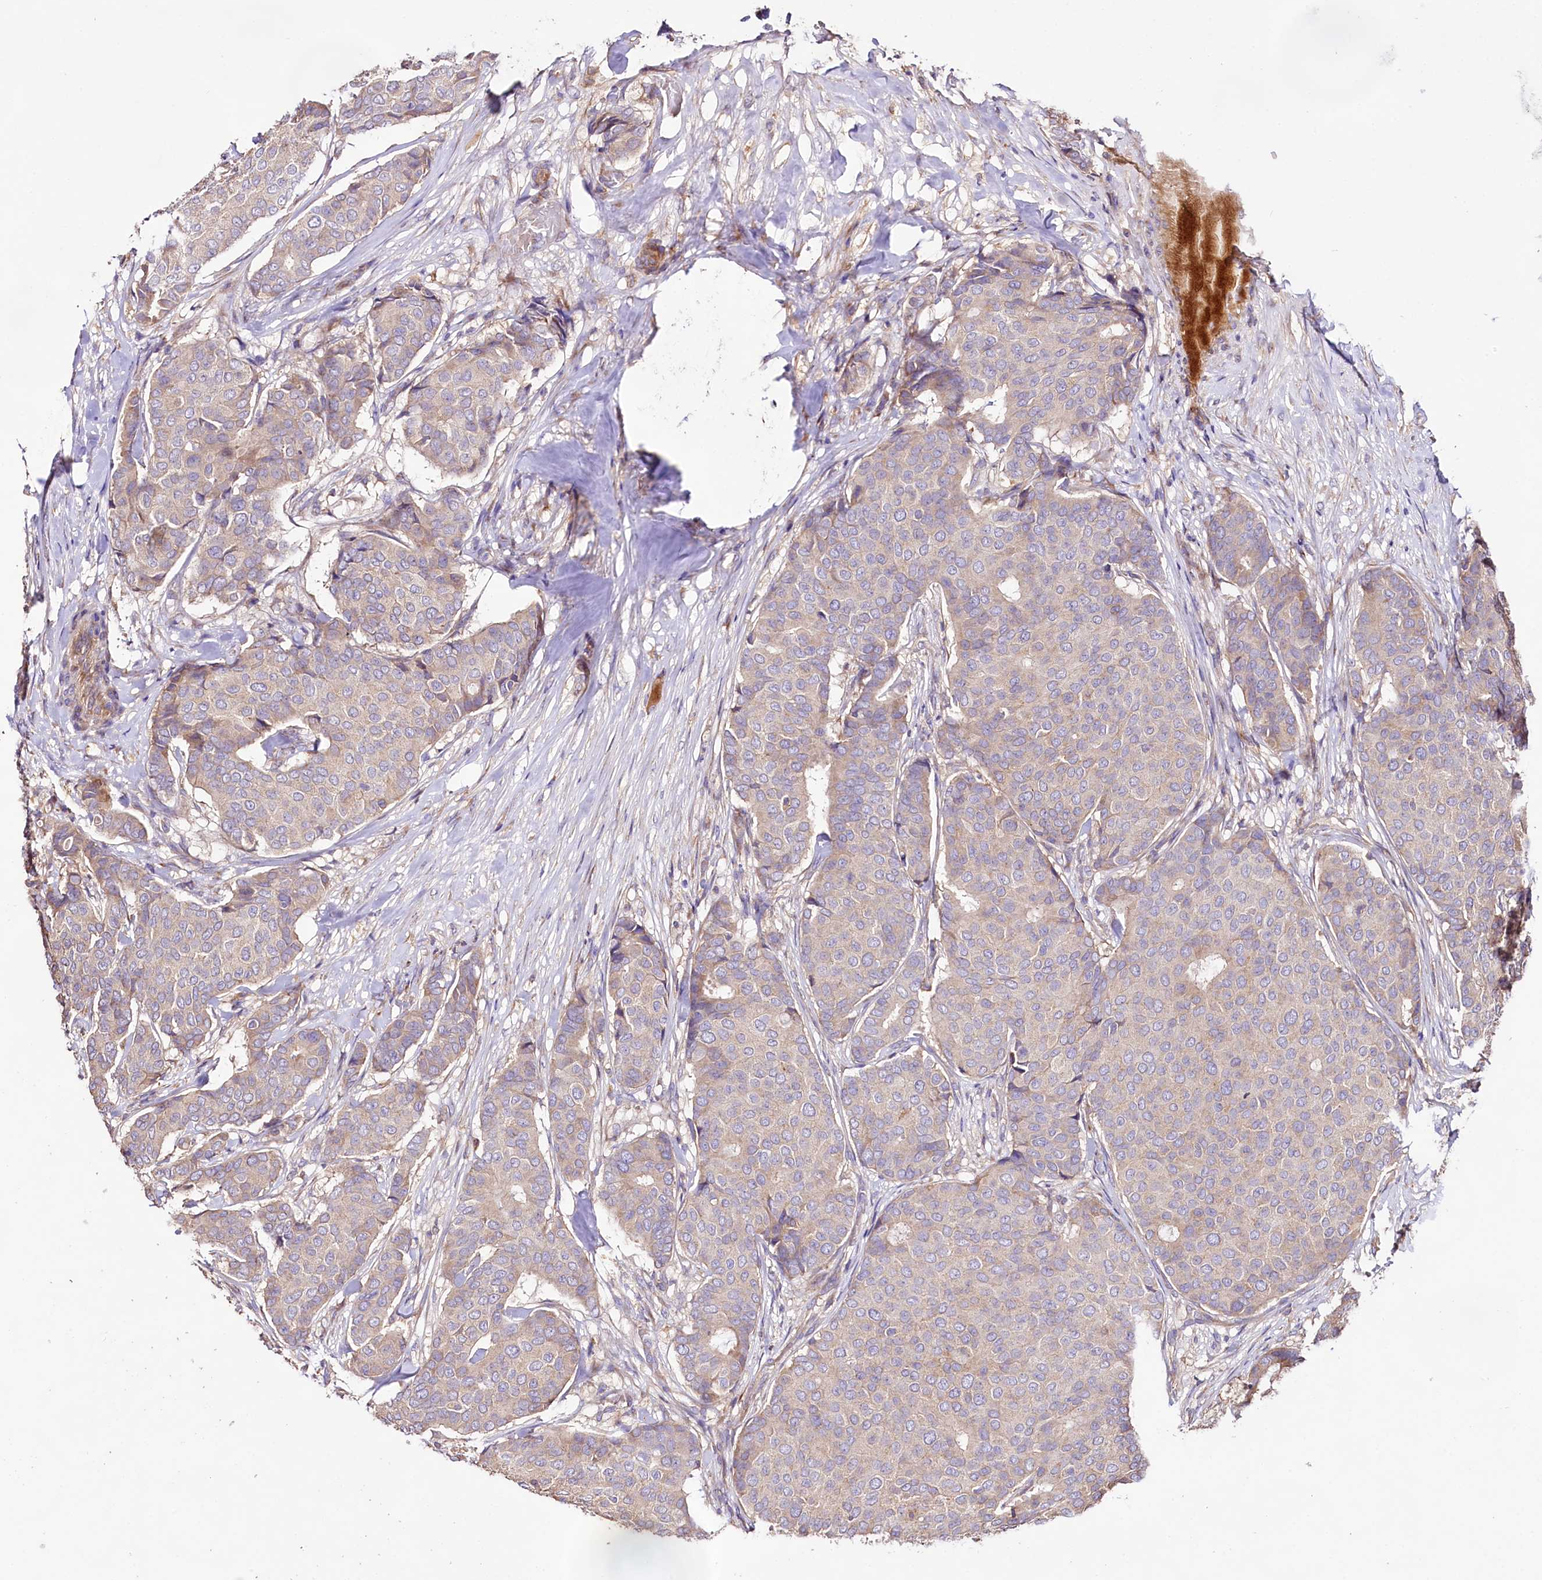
{"staining": {"intensity": "negative", "quantity": "none", "location": "none"}, "tissue": "breast cancer", "cell_type": "Tumor cells", "image_type": "cancer", "snomed": [{"axis": "morphology", "description": "Duct carcinoma"}, {"axis": "topography", "description": "Breast"}], "caption": "There is no significant expression in tumor cells of breast cancer.", "gene": "DMXL2", "patient": {"sex": "female", "age": 75}}